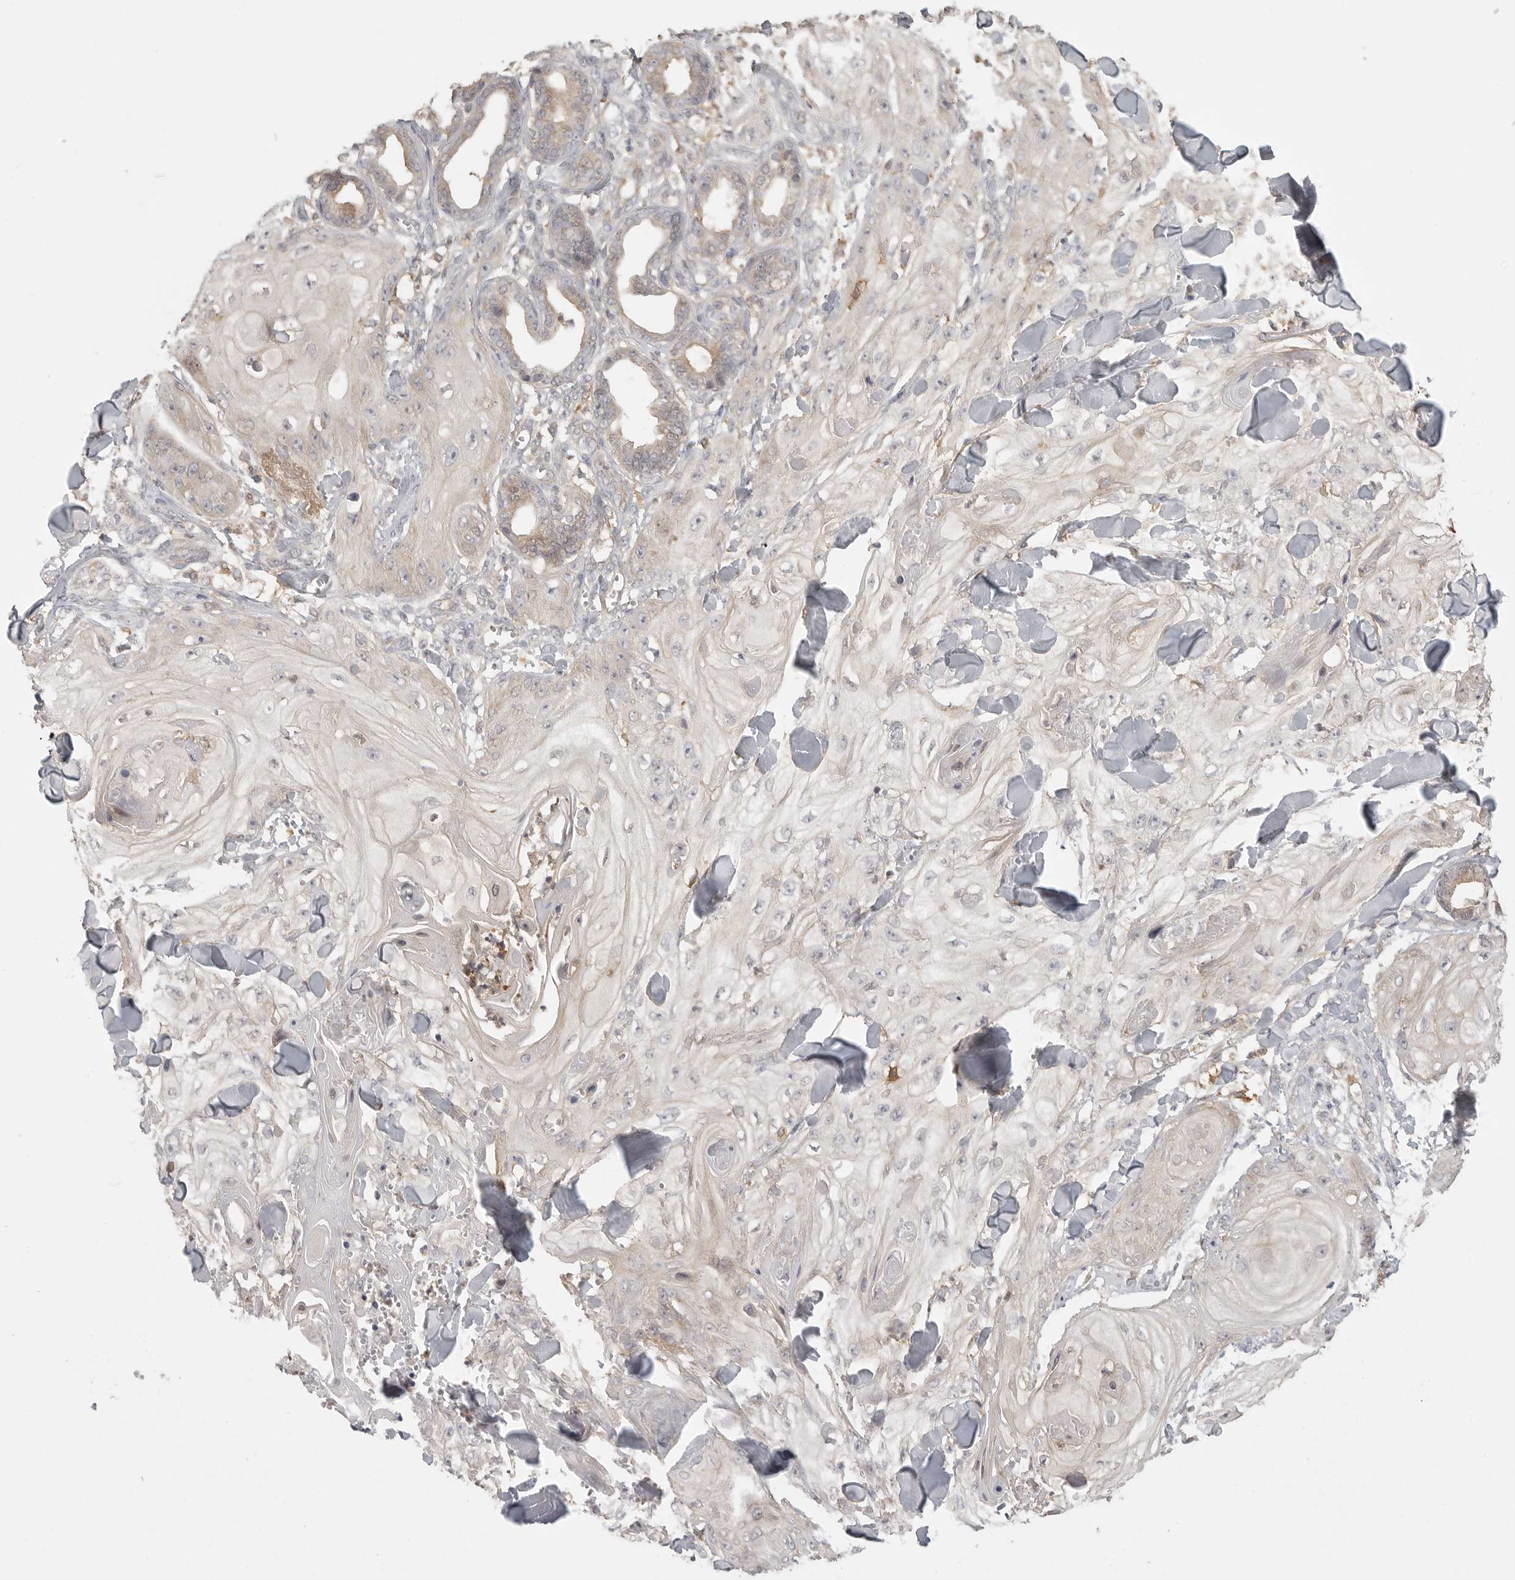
{"staining": {"intensity": "weak", "quantity": "<25%", "location": "cytoplasmic/membranous"}, "tissue": "skin cancer", "cell_type": "Tumor cells", "image_type": "cancer", "snomed": [{"axis": "morphology", "description": "Squamous cell carcinoma, NOS"}, {"axis": "topography", "description": "Skin"}], "caption": "Human skin cancer (squamous cell carcinoma) stained for a protein using immunohistochemistry reveals no staining in tumor cells.", "gene": "DBNL", "patient": {"sex": "male", "age": 74}}